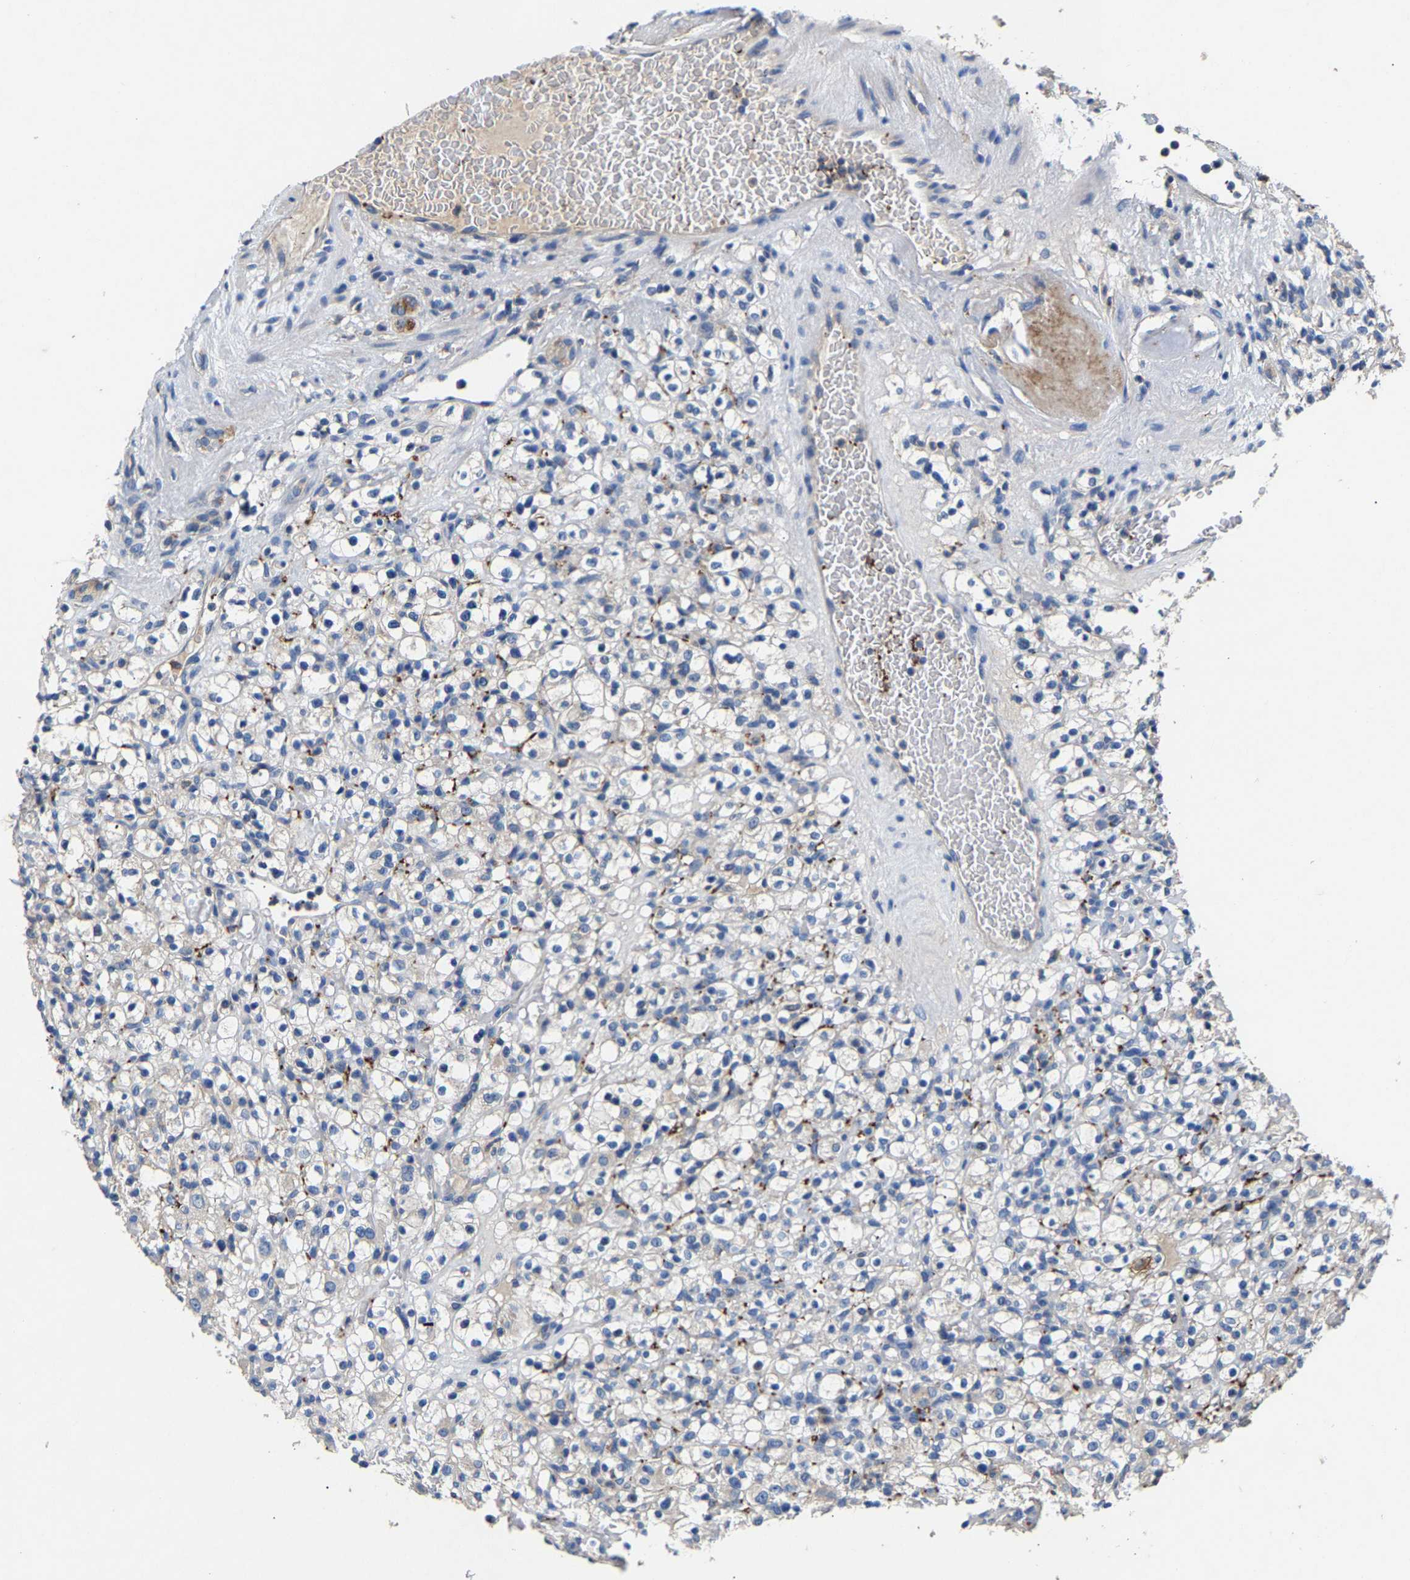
{"staining": {"intensity": "negative", "quantity": "none", "location": "none"}, "tissue": "renal cancer", "cell_type": "Tumor cells", "image_type": "cancer", "snomed": [{"axis": "morphology", "description": "Normal tissue, NOS"}, {"axis": "morphology", "description": "Adenocarcinoma, NOS"}, {"axis": "topography", "description": "Kidney"}], "caption": "Histopathology image shows no protein positivity in tumor cells of renal cancer tissue.", "gene": "CCDC171", "patient": {"sex": "female", "age": 72}}